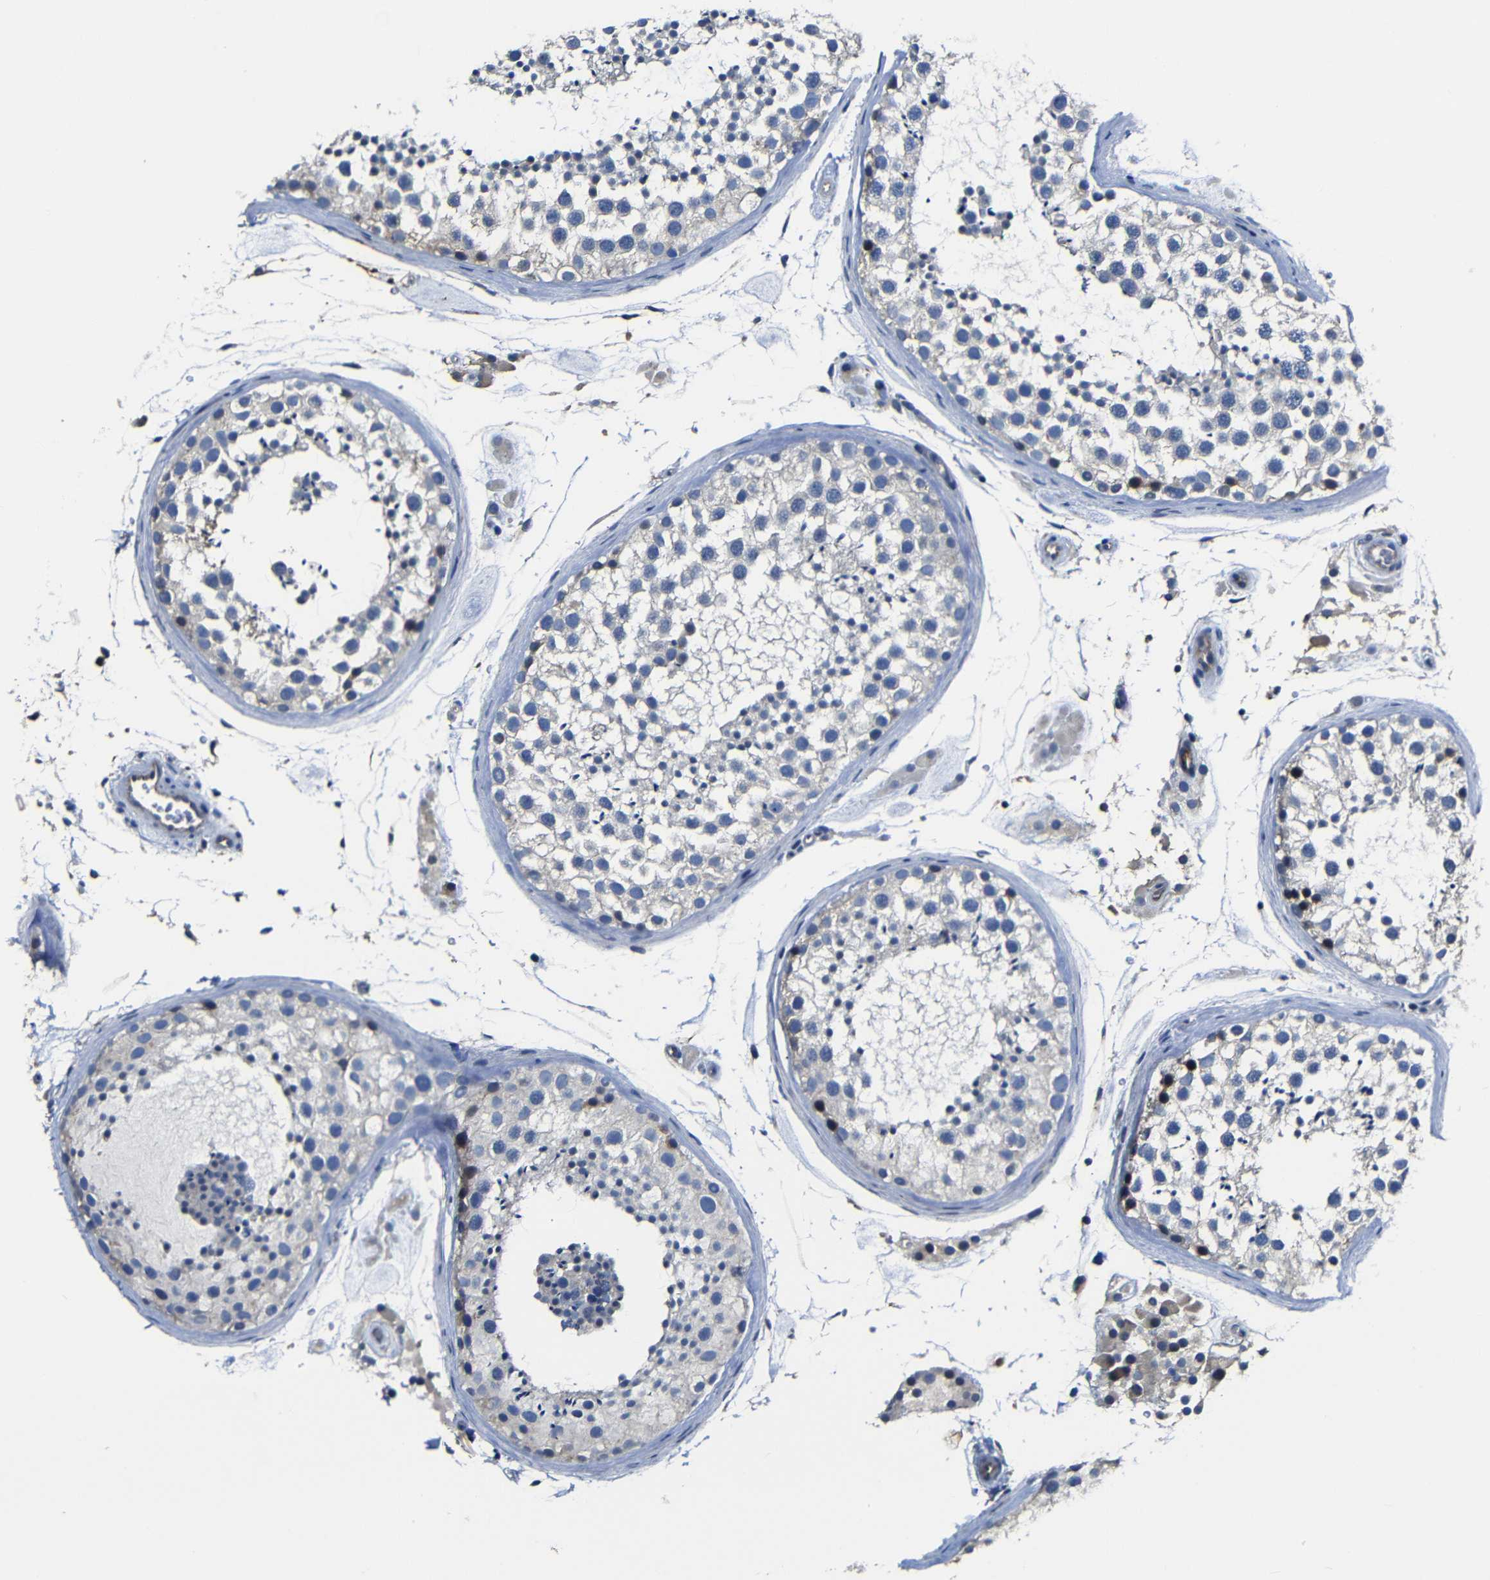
{"staining": {"intensity": "moderate", "quantity": "<25%", "location": "cytoplasmic/membranous"}, "tissue": "testis", "cell_type": "Cells in seminiferous ducts", "image_type": "normal", "snomed": [{"axis": "morphology", "description": "Normal tissue, NOS"}, {"axis": "topography", "description": "Testis"}], "caption": "The histopathology image exhibits immunohistochemical staining of unremarkable testis. There is moderate cytoplasmic/membranous positivity is identified in about <25% of cells in seminiferous ducts.", "gene": "AFDN", "patient": {"sex": "male", "age": 46}}